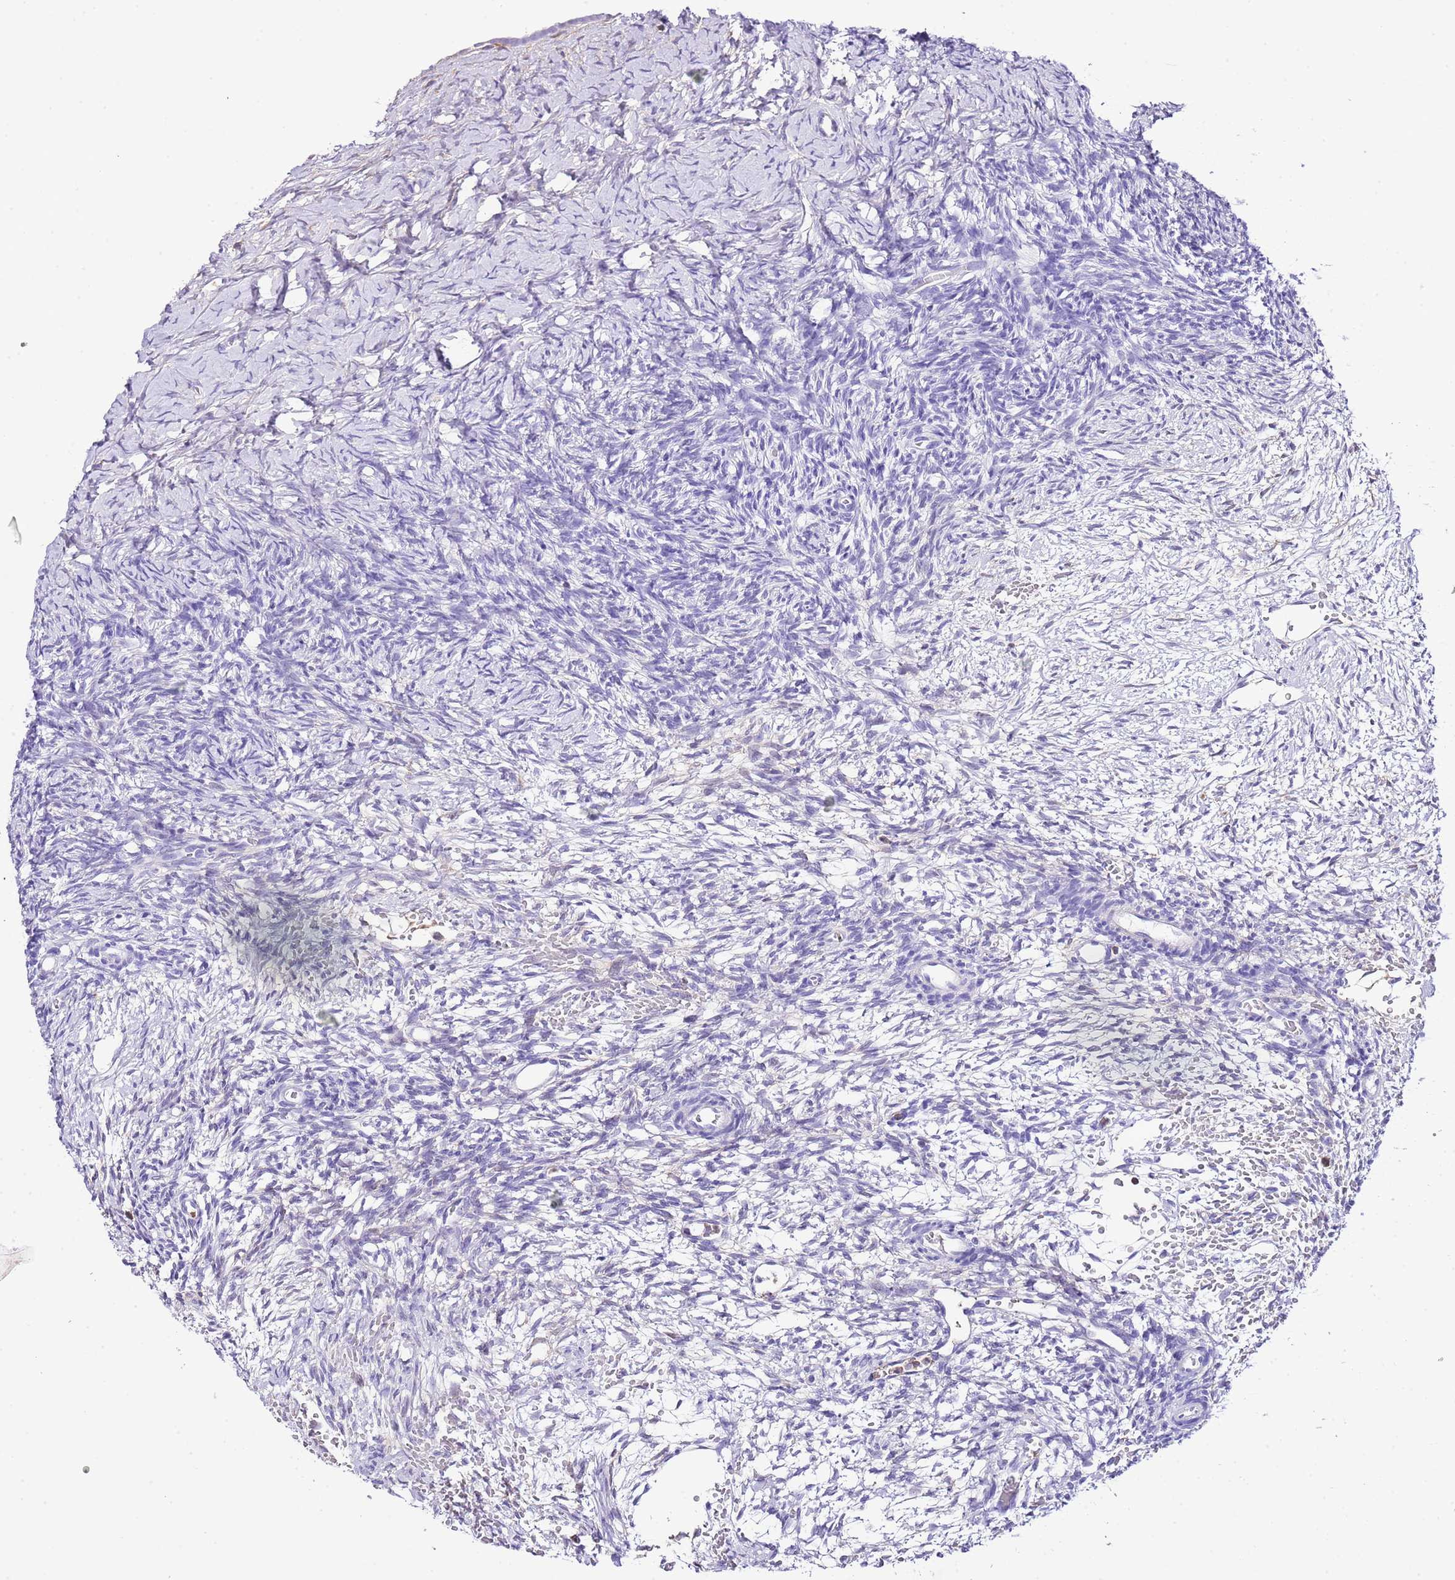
{"staining": {"intensity": "weak", "quantity": "<25%", "location": "cytoplasmic/membranous"}, "tissue": "ovary", "cell_type": "Ovarian stroma cells", "image_type": "normal", "snomed": [{"axis": "morphology", "description": "Normal tissue, NOS"}, {"axis": "topography", "description": "Ovary"}], "caption": "High magnification brightfield microscopy of unremarkable ovary stained with DAB (brown) and counterstained with hematoxylin (blue): ovarian stroma cells show no significant expression. (Brightfield microscopy of DAB (3,3'-diaminobenzidine) immunohistochemistry at high magnification).", "gene": "CNN2", "patient": {"sex": "female", "age": 39}}